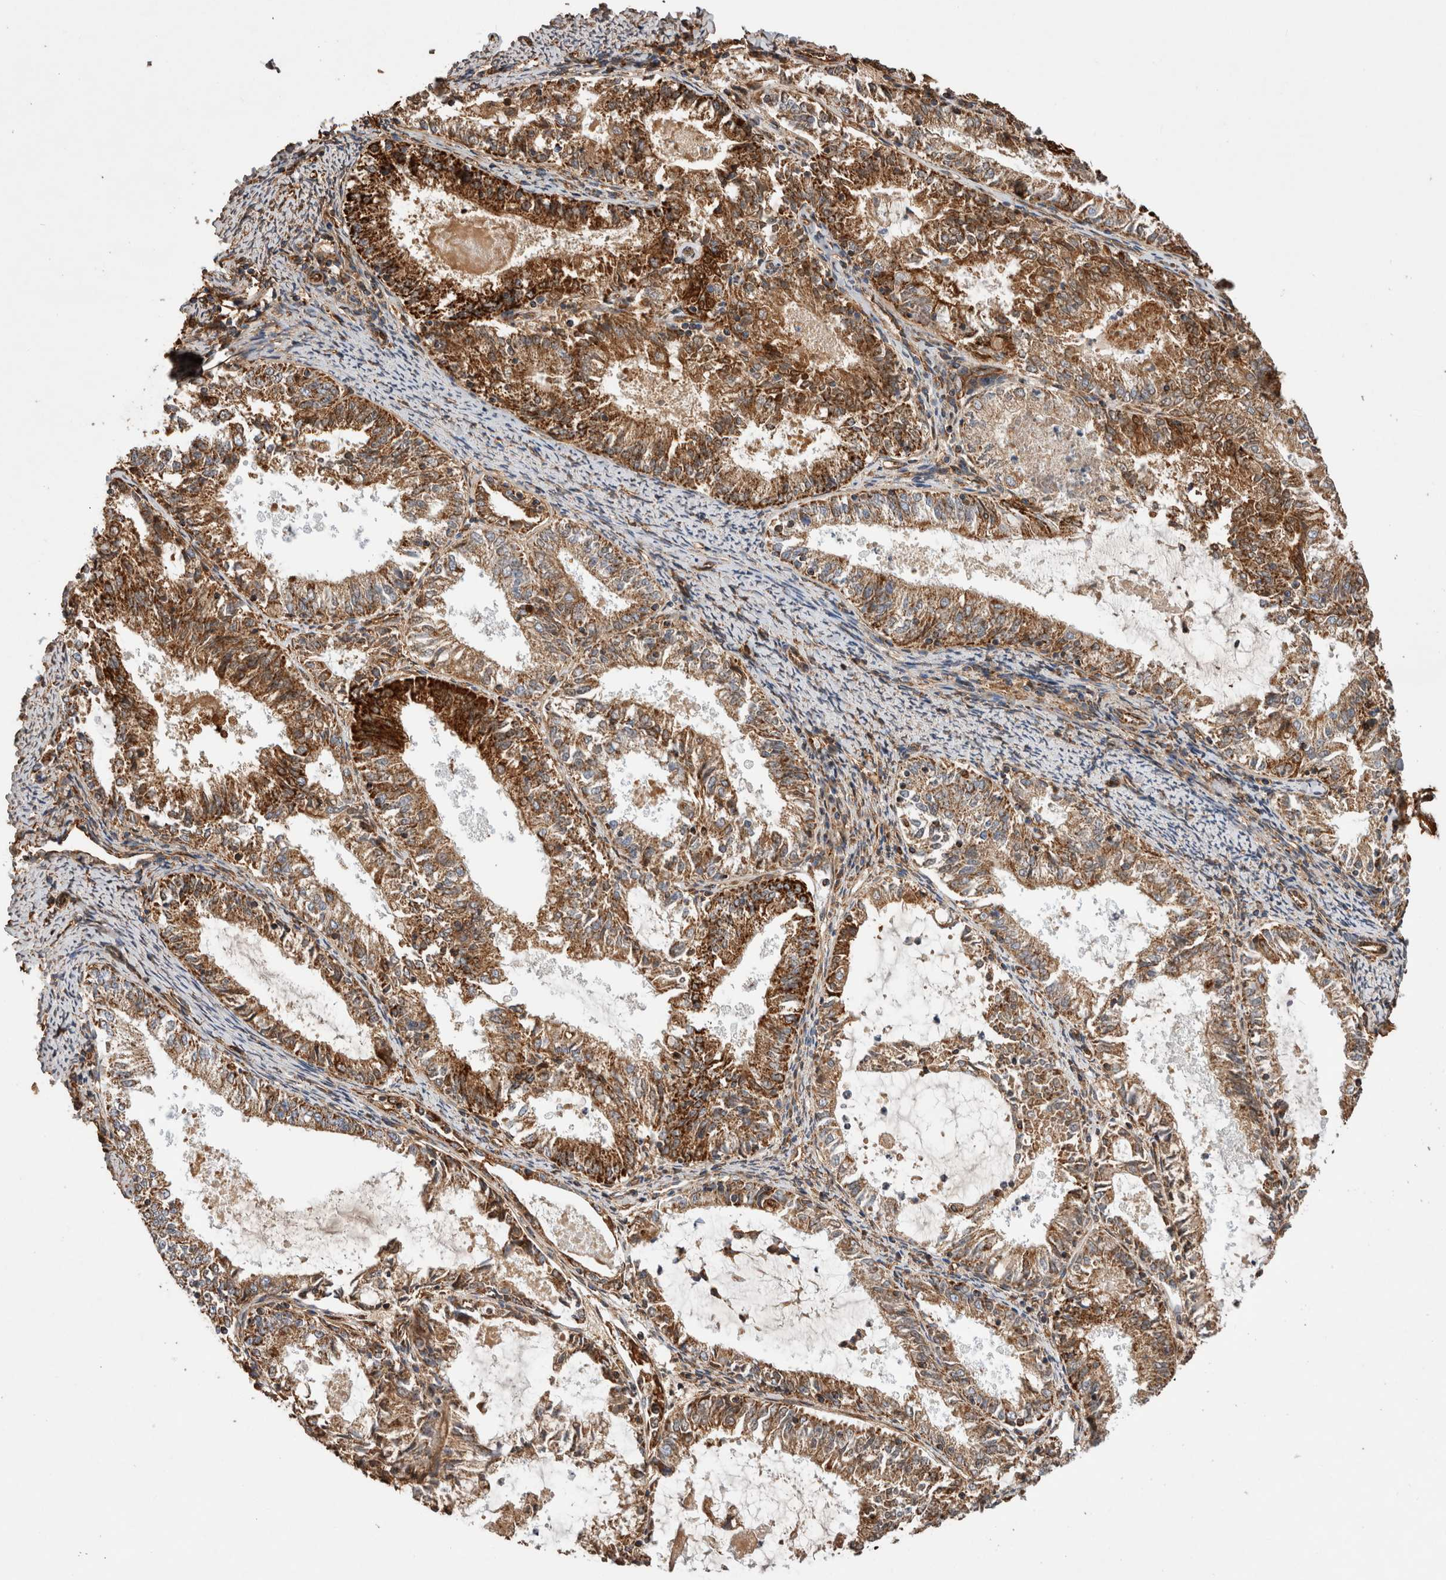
{"staining": {"intensity": "moderate", "quantity": ">75%", "location": "cytoplasmic/membranous"}, "tissue": "endometrial cancer", "cell_type": "Tumor cells", "image_type": "cancer", "snomed": [{"axis": "morphology", "description": "Adenocarcinoma, NOS"}, {"axis": "topography", "description": "Endometrium"}], "caption": "Endometrial cancer (adenocarcinoma) stained with a brown dye shows moderate cytoplasmic/membranous positive positivity in about >75% of tumor cells.", "gene": "ZNF397", "patient": {"sex": "female", "age": 57}}